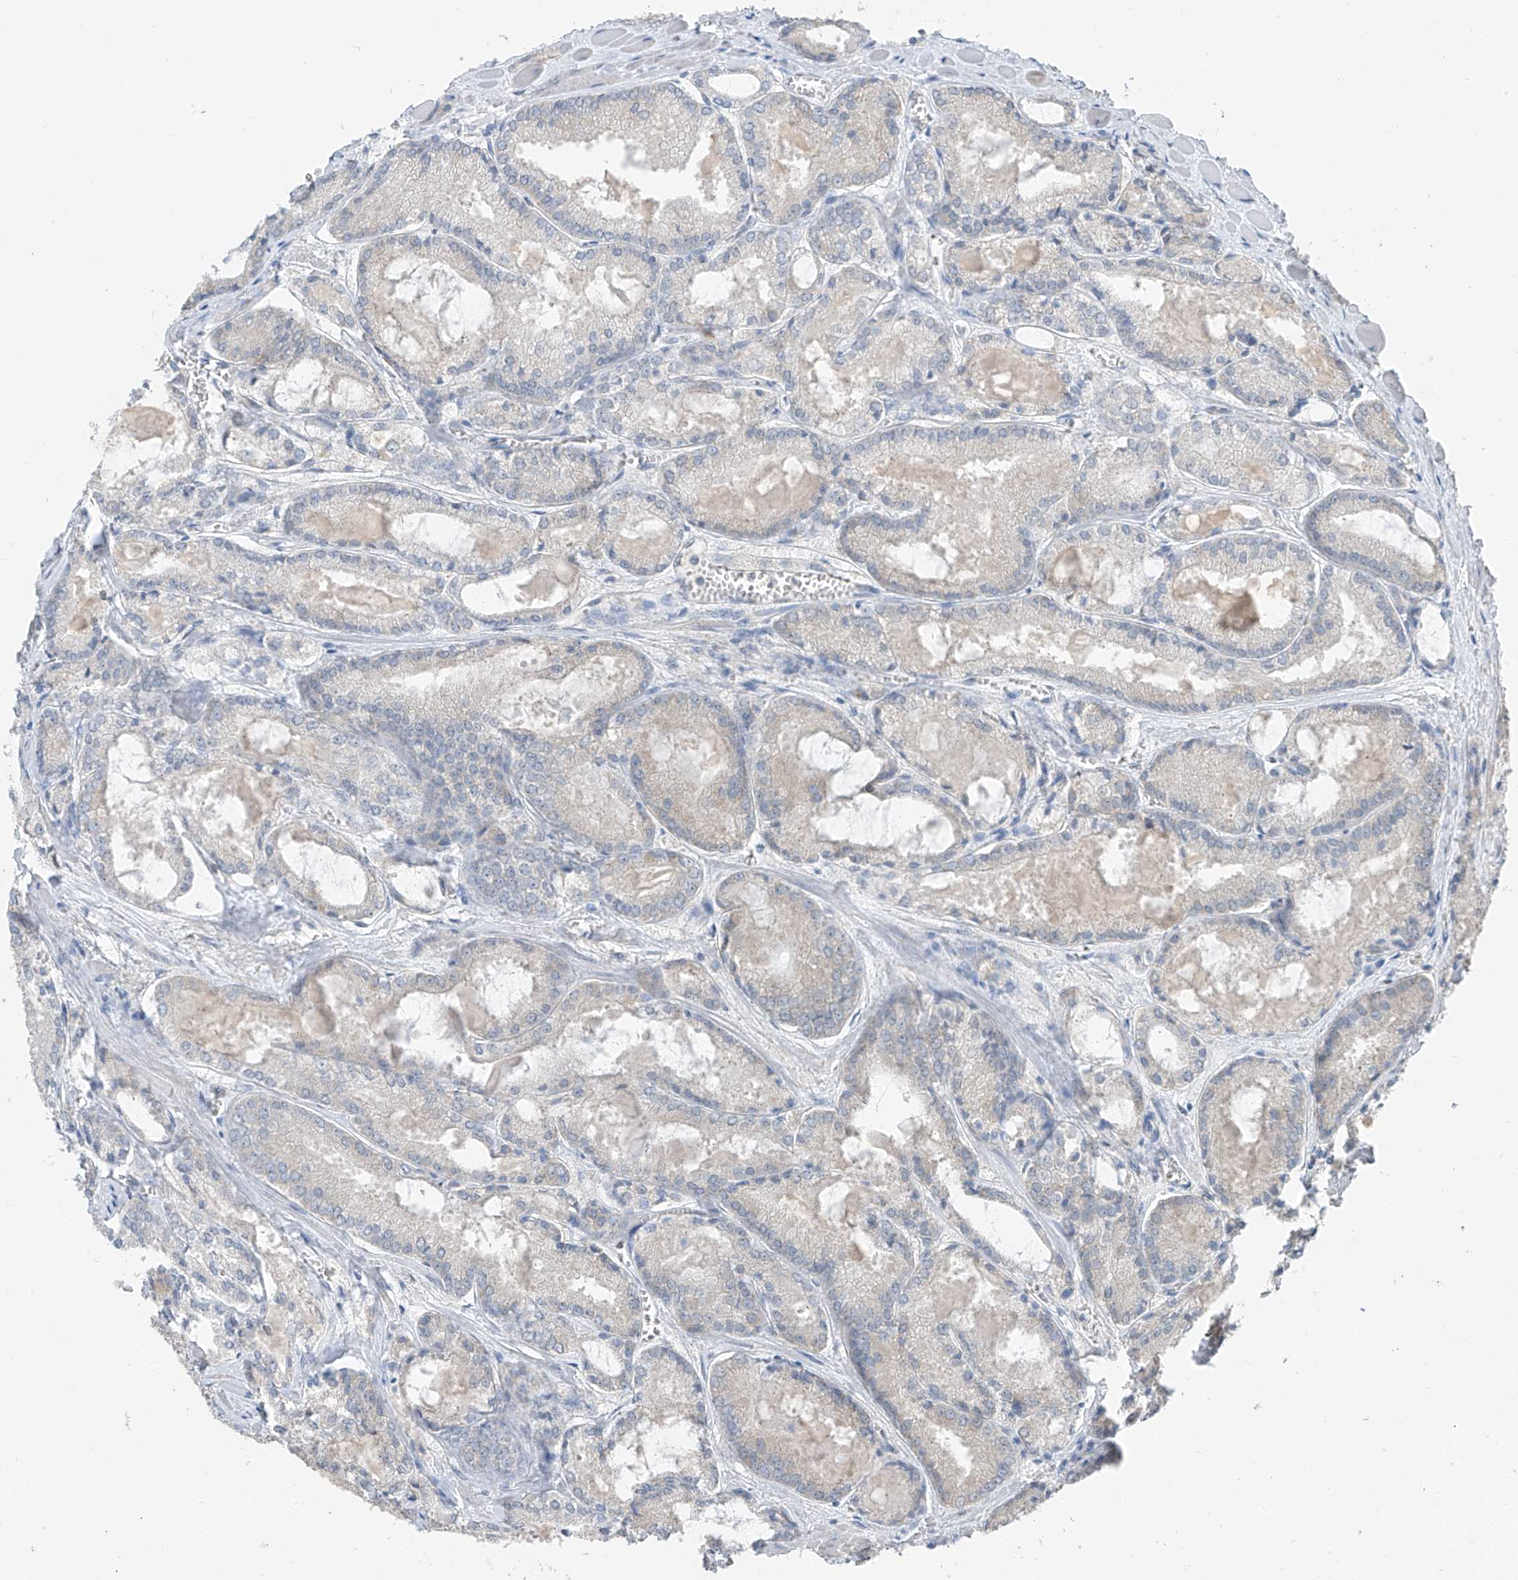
{"staining": {"intensity": "negative", "quantity": "none", "location": "none"}, "tissue": "prostate cancer", "cell_type": "Tumor cells", "image_type": "cancer", "snomed": [{"axis": "morphology", "description": "Adenocarcinoma, Low grade"}, {"axis": "topography", "description": "Prostate"}], "caption": "Tumor cells are negative for brown protein staining in prostate cancer.", "gene": "RPL4", "patient": {"sex": "male", "age": 67}}